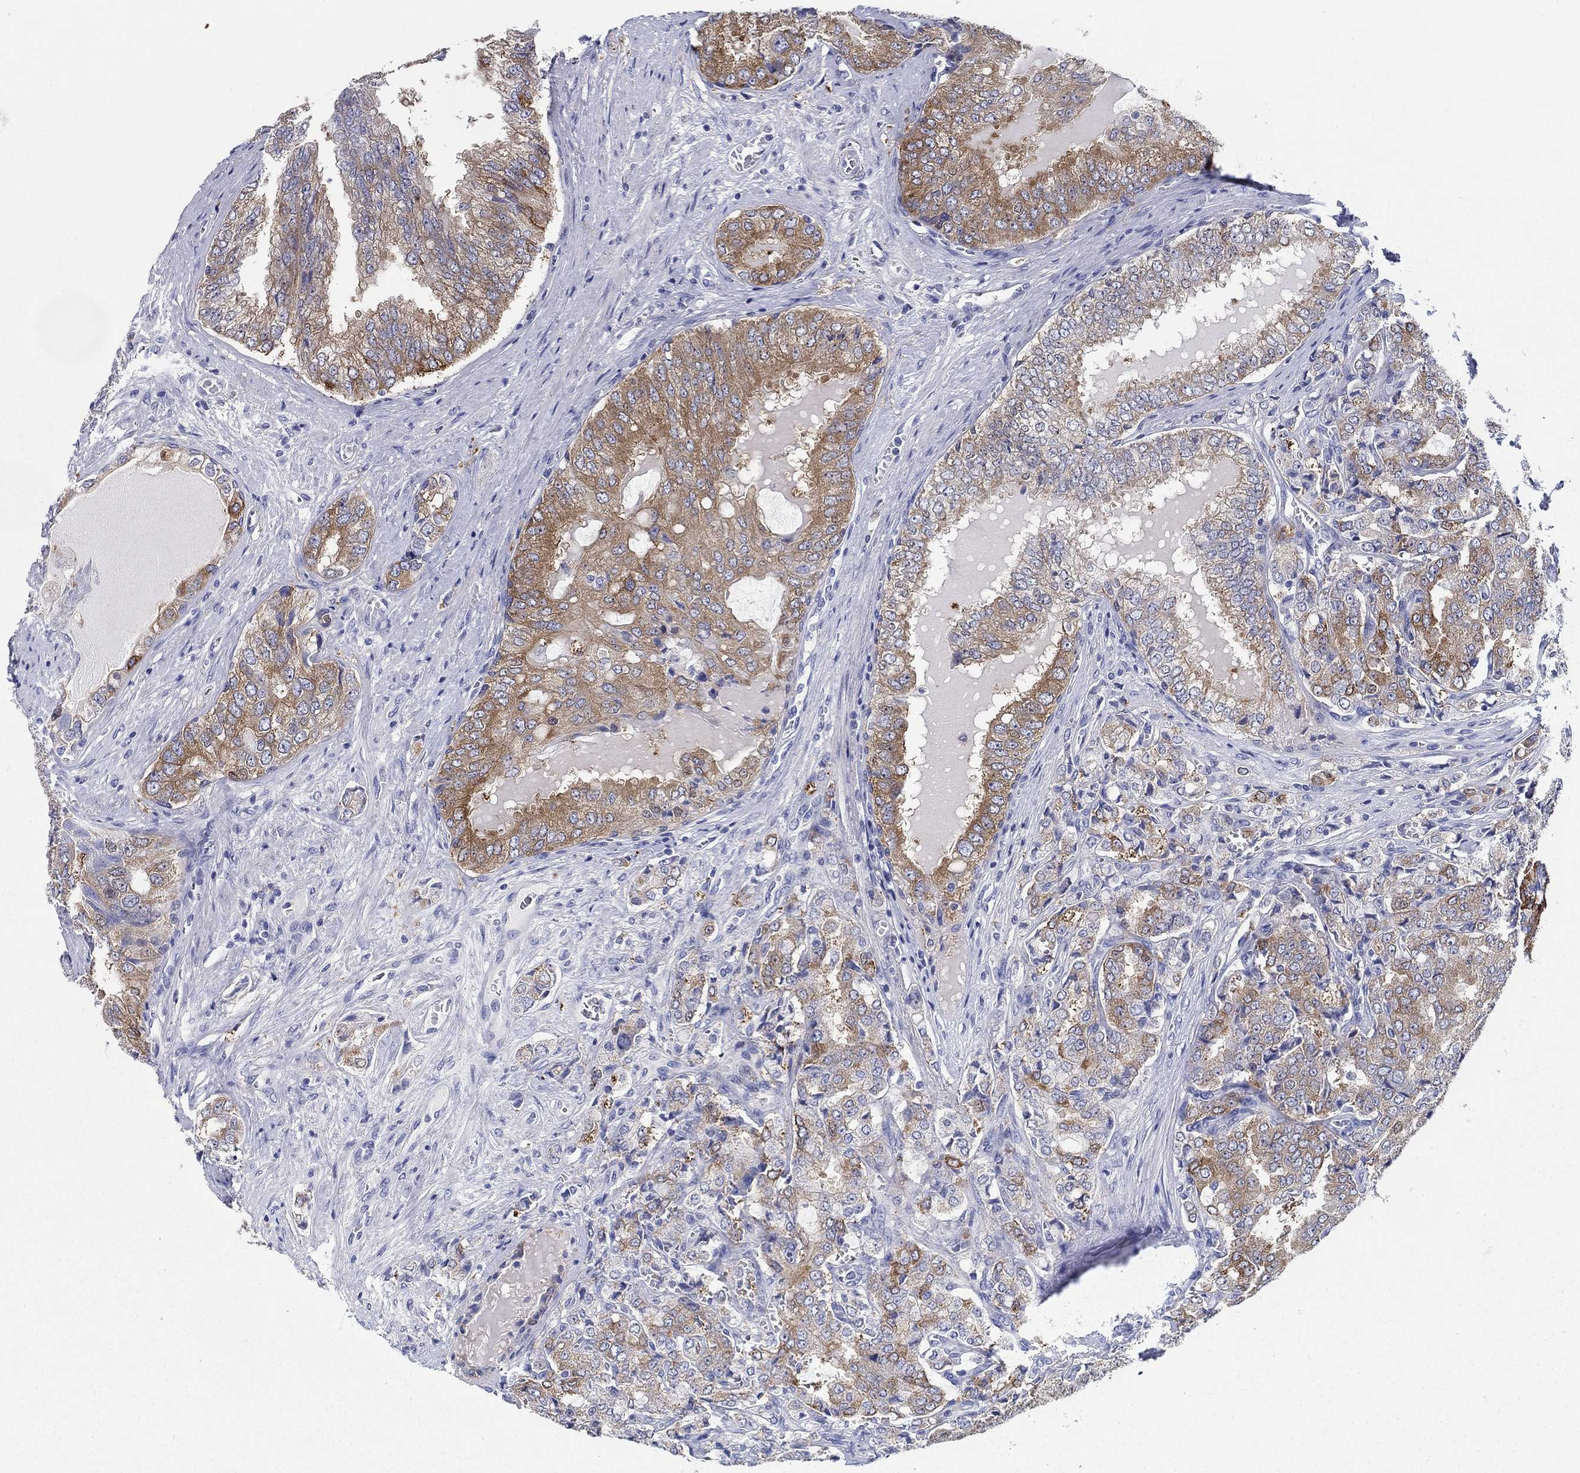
{"staining": {"intensity": "strong", "quantity": "25%-75%", "location": "cytoplasmic/membranous"}, "tissue": "prostate cancer", "cell_type": "Tumor cells", "image_type": "cancer", "snomed": [{"axis": "morphology", "description": "Adenocarcinoma, NOS"}, {"axis": "topography", "description": "Prostate"}], "caption": "The micrograph reveals a brown stain indicating the presence of a protein in the cytoplasmic/membranous of tumor cells in prostate cancer (adenocarcinoma).", "gene": "RAP1GAP", "patient": {"sex": "male", "age": 65}}